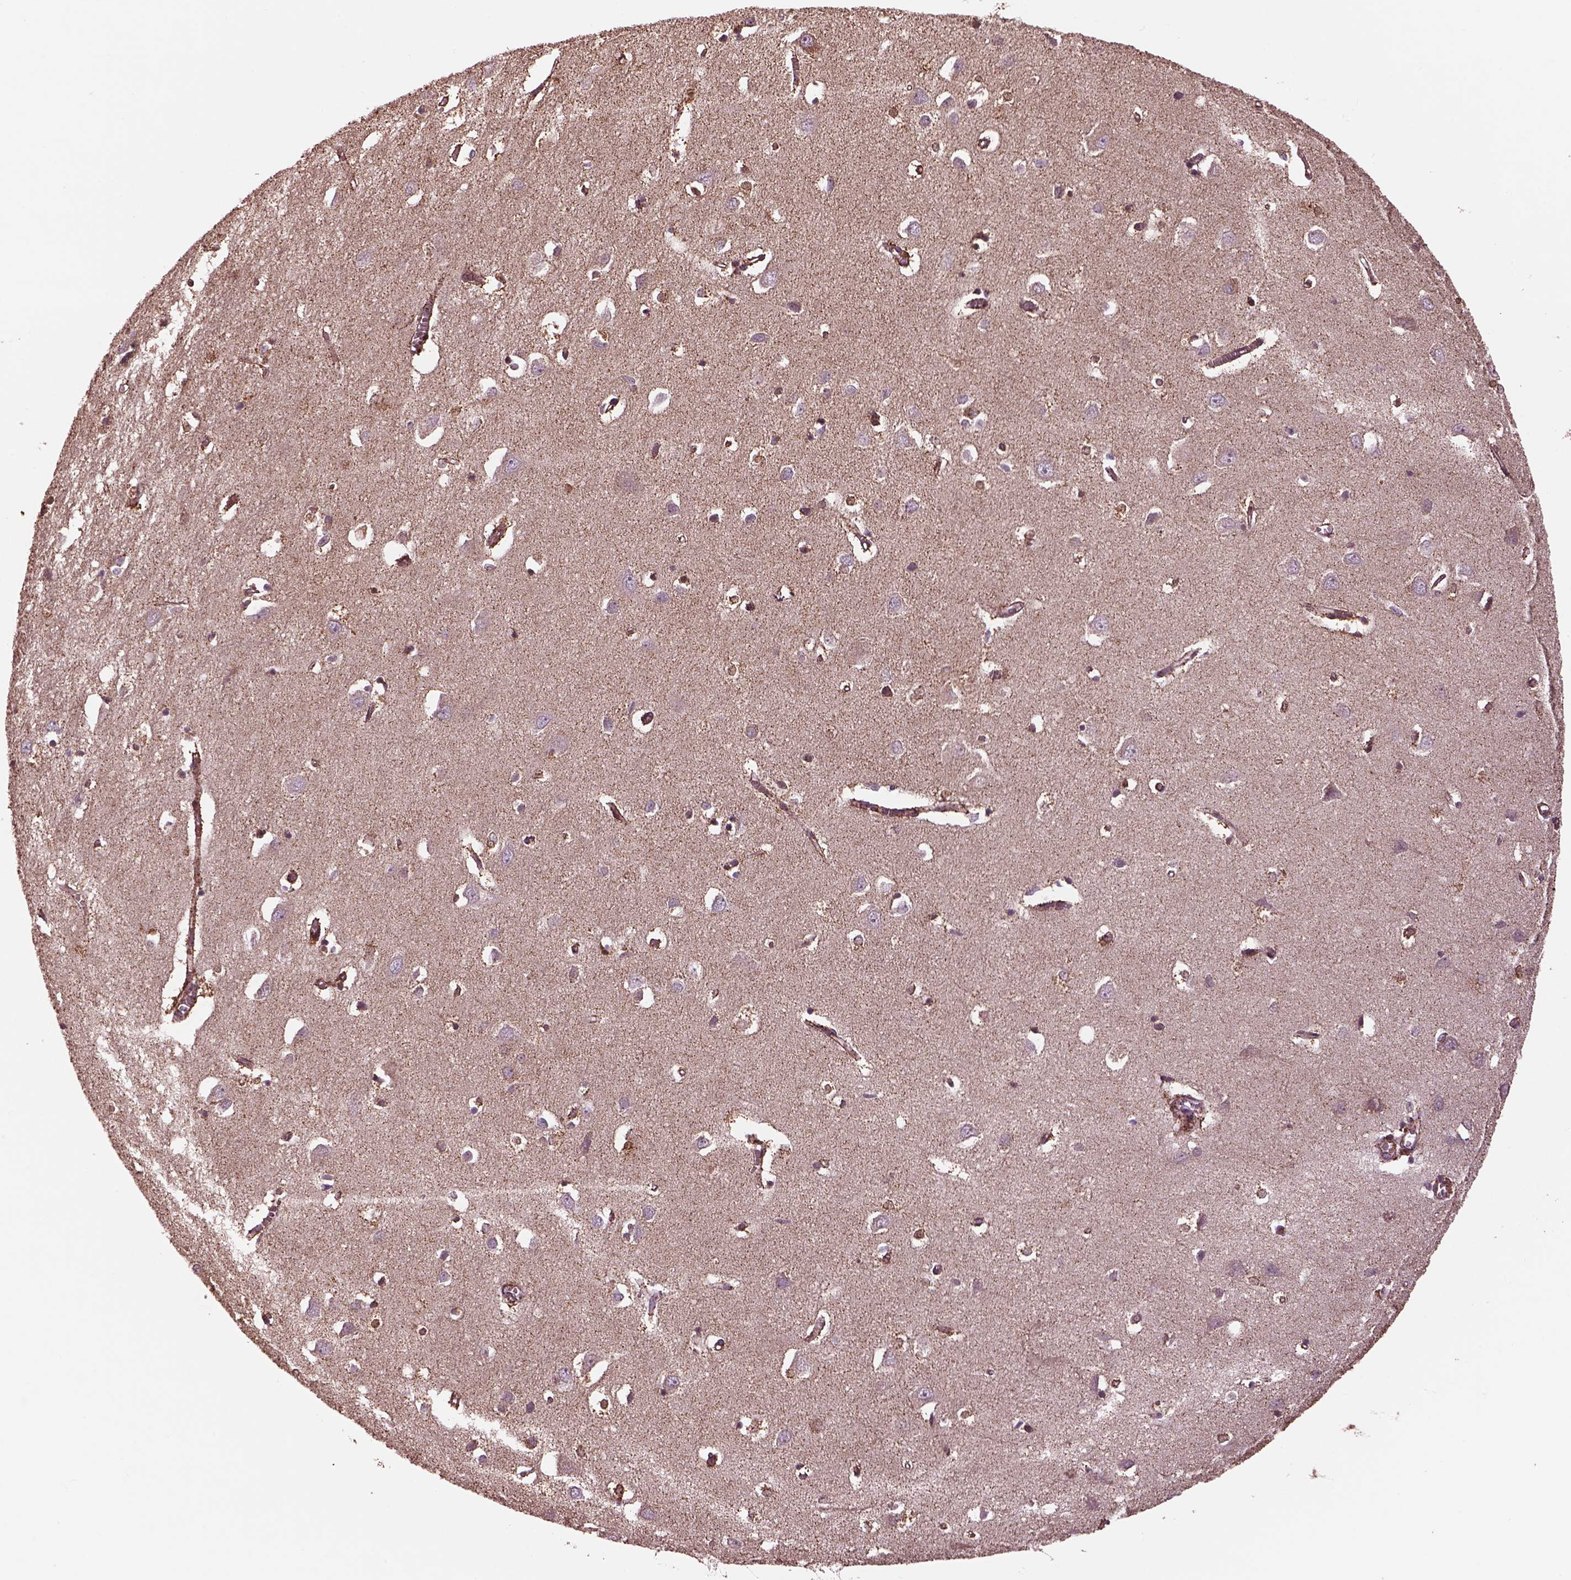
{"staining": {"intensity": "negative", "quantity": "none", "location": "none"}, "tissue": "cerebral cortex", "cell_type": "Endothelial cells", "image_type": "normal", "snomed": [{"axis": "morphology", "description": "Normal tissue, NOS"}, {"axis": "topography", "description": "Cerebral cortex"}], "caption": "Immunohistochemistry (IHC) of normal human cerebral cortex reveals no staining in endothelial cells. The staining was performed using DAB to visualize the protein expression in brown, while the nuclei were stained in blue with hematoxylin (Magnification: 20x).", "gene": "TMEM254", "patient": {"sex": "male", "age": 70}}